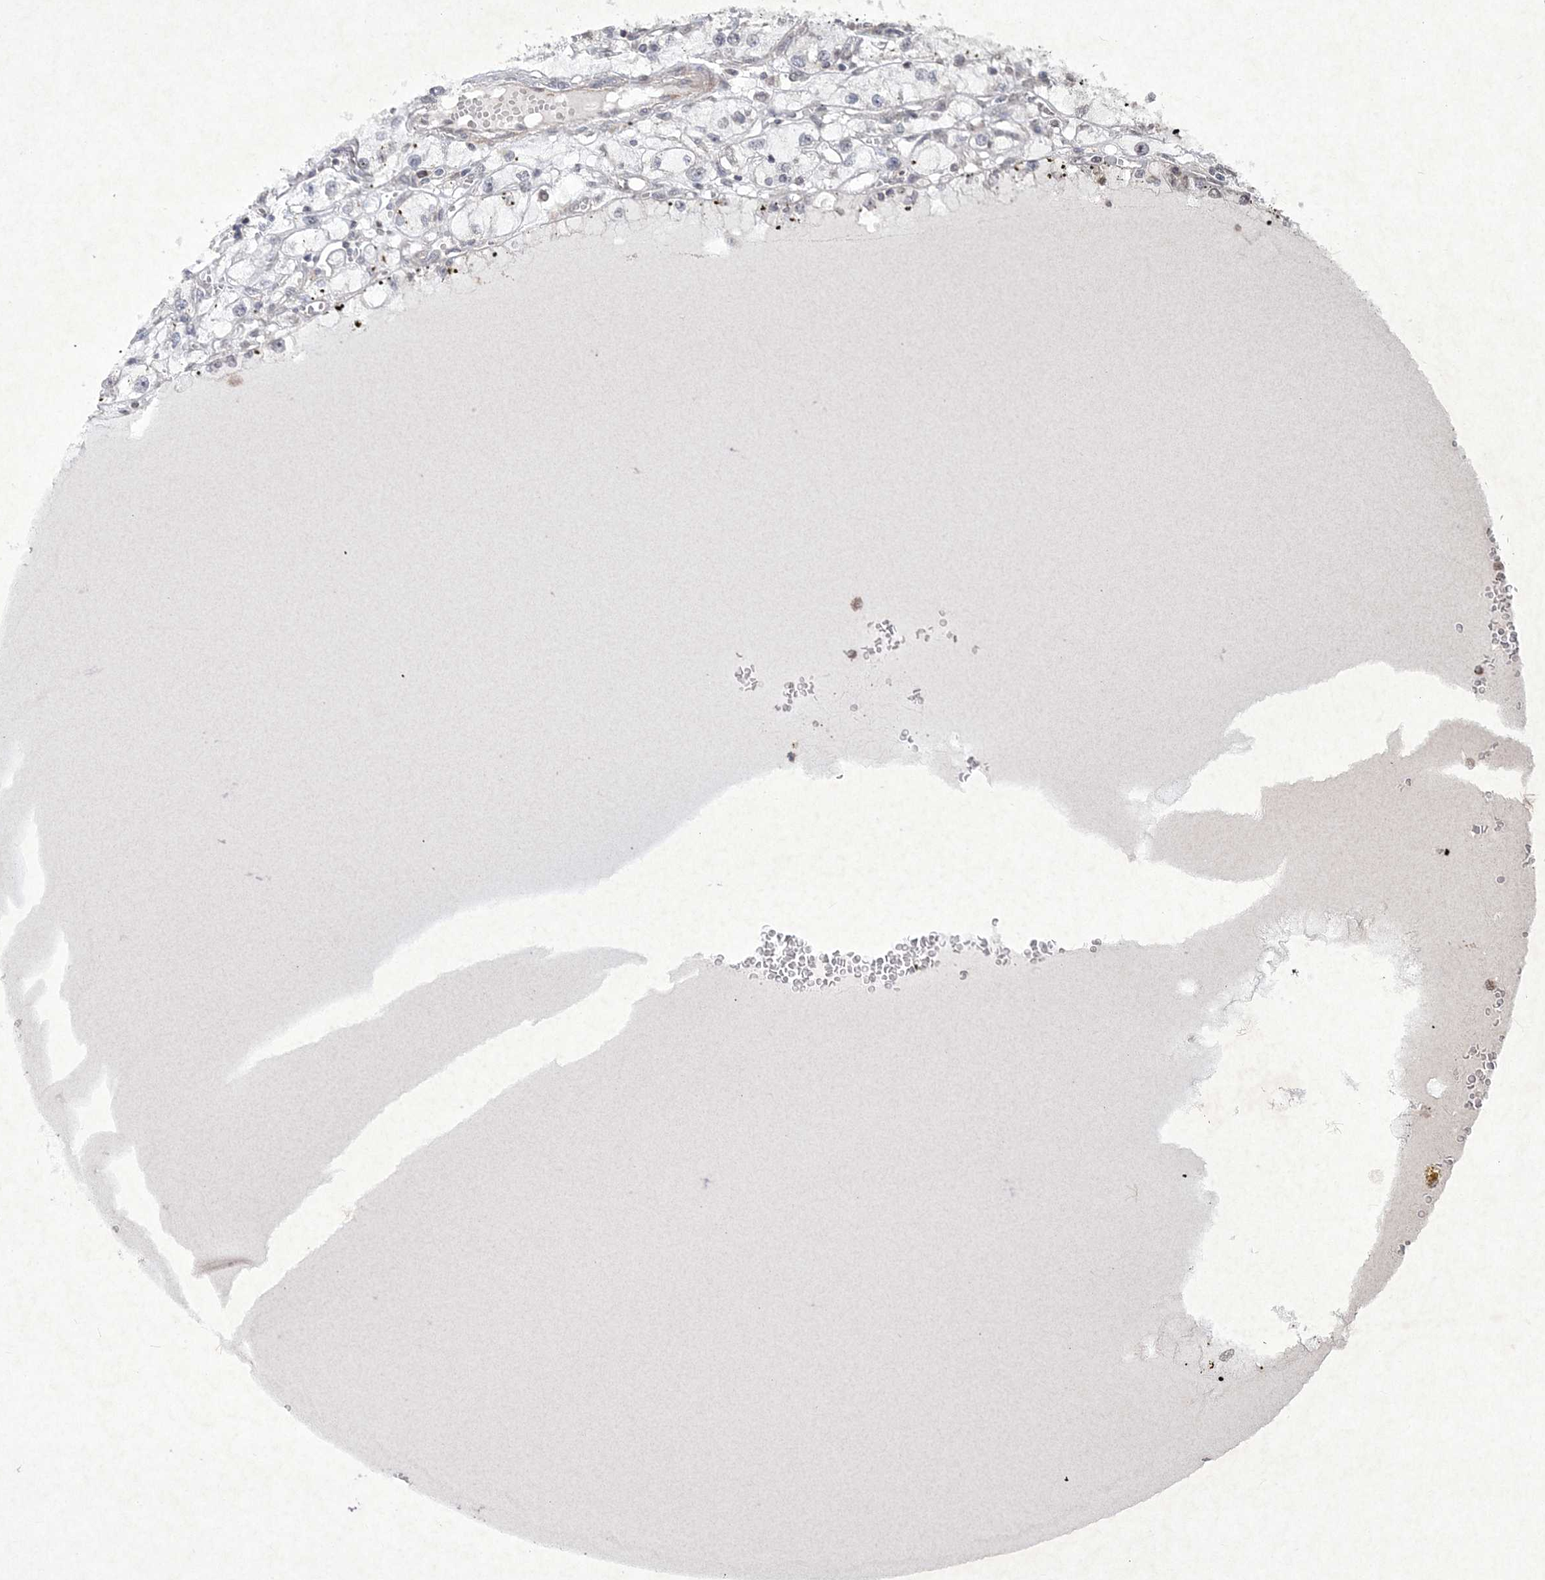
{"staining": {"intensity": "negative", "quantity": "none", "location": "none"}, "tissue": "renal cancer", "cell_type": "Tumor cells", "image_type": "cancer", "snomed": [{"axis": "morphology", "description": "Adenocarcinoma, NOS"}, {"axis": "topography", "description": "Kidney"}], "caption": "Immunohistochemistry (IHC) of renal cancer (adenocarcinoma) displays no staining in tumor cells.", "gene": "SOWAHB", "patient": {"sex": "male", "age": 56}}